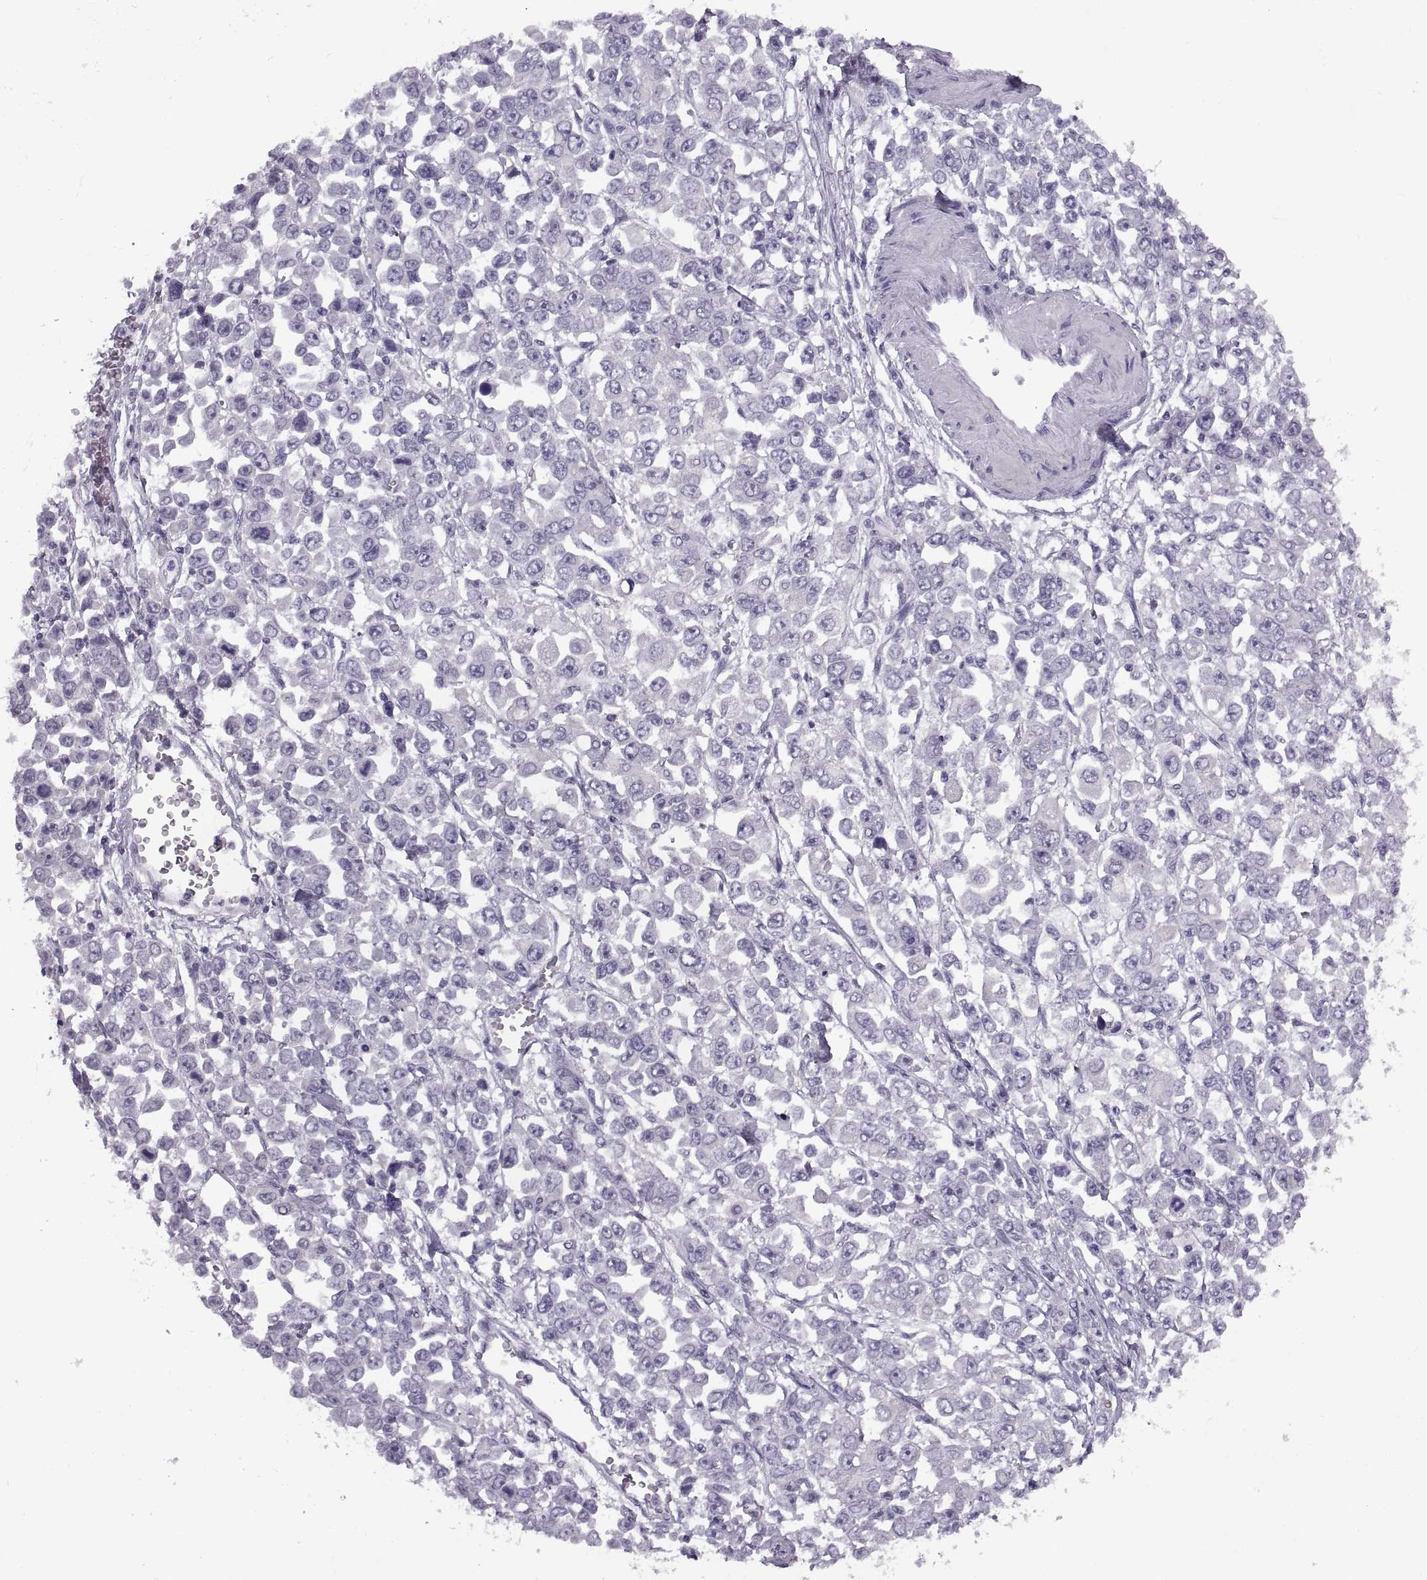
{"staining": {"intensity": "negative", "quantity": "none", "location": "none"}, "tissue": "stomach cancer", "cell_type": "Tumor cells", "image_type": "cancer", "snomed": [{"axis": "morphology", "description": "Adenocarcinoma, NOS"}, {"axis": "topography", "description": "Stomach, upper"}], "caption": "A high-resolution histopathology image shows immunohistochemistry (IHC) staining of adenocarcinoma (stomach), which demonstrates no significant positivity in tumor cells.", "gene": "SYNGR4", "patient": {"sex": "male", "age": 70}}